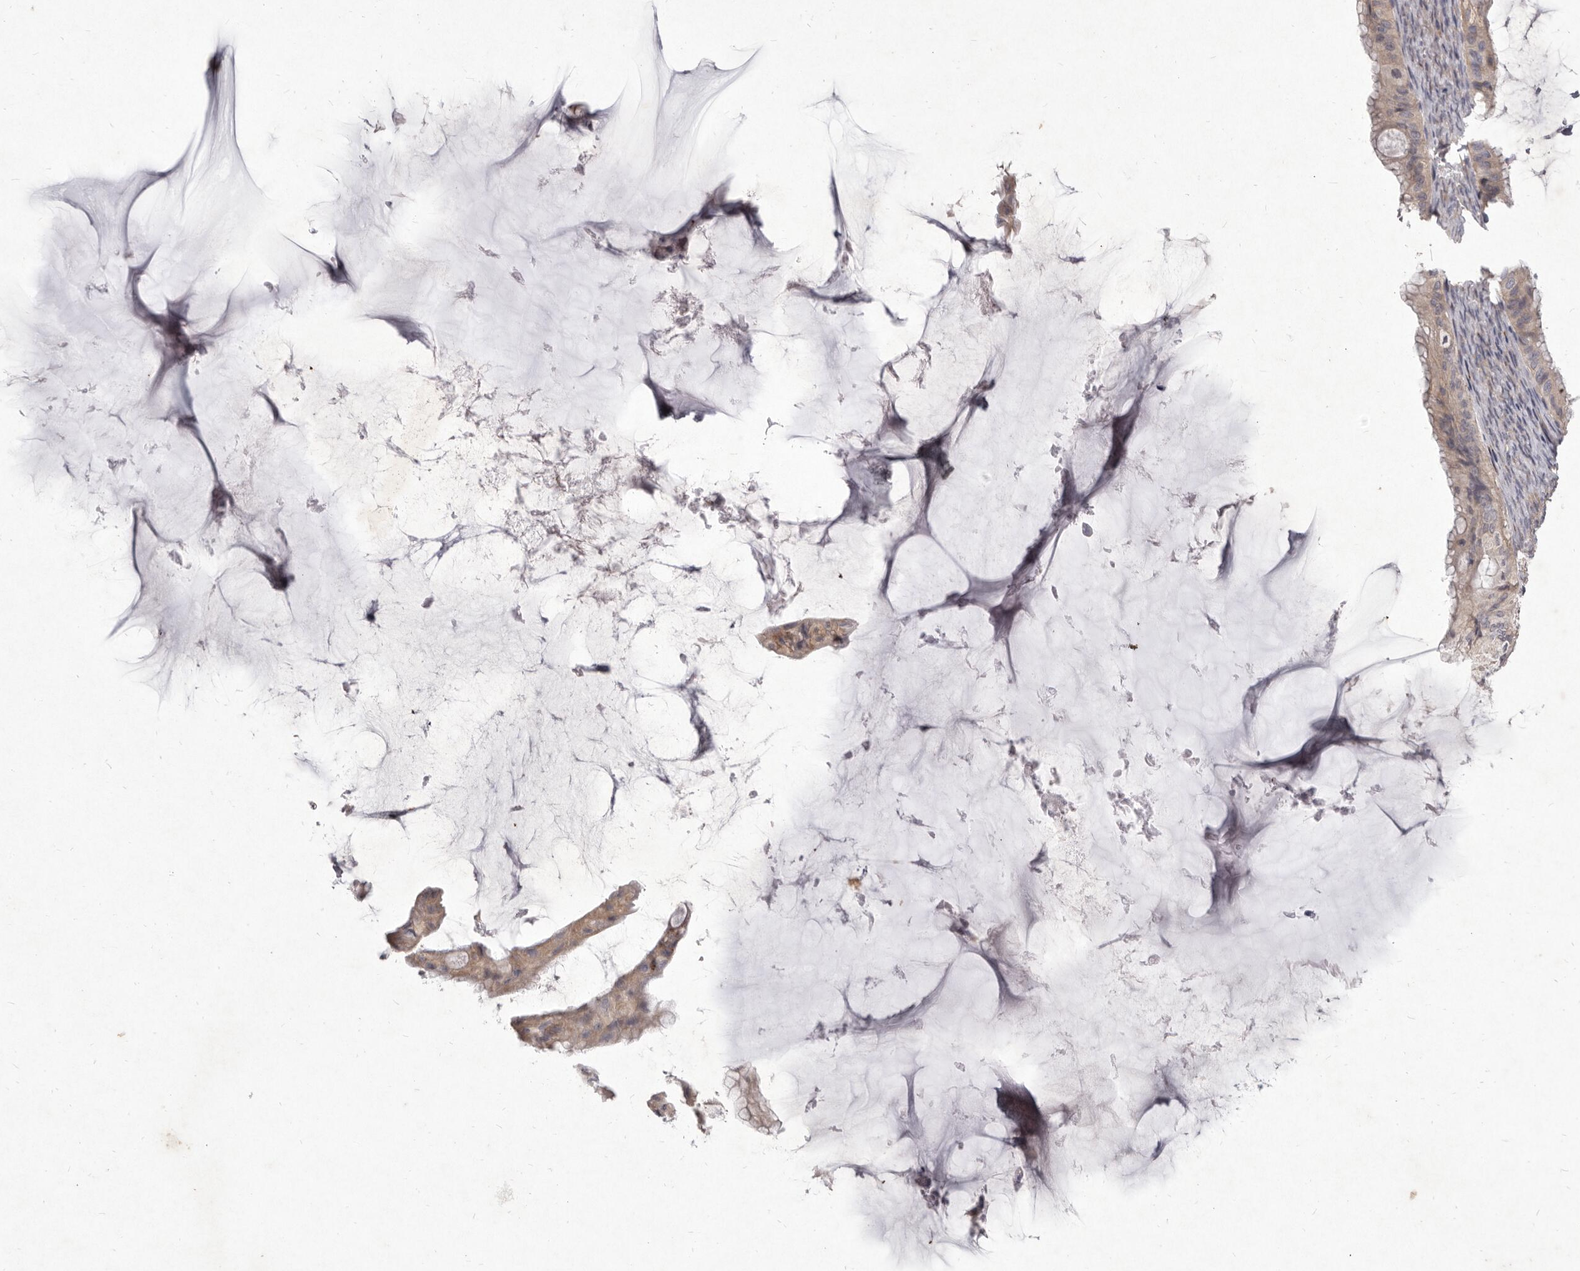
{"staining": {"intensity": "weak", "quantity": ">75%", "location": "cytoplasmic/membranous"}, "tissue": "ovarian cancer", "cell_type": "Tumor cells", "image_type": "cancer", "snomed": [{"axis": "morphology", "description": "Cystadenocarcinoma, mucinous, NOS"}, {"axis": "topography", "description": "Ovary"}], "caption": "DAB (3,3'-diaminobenzidine) immunohistochemical staining of human mucinous cystadenocarcinoma (ovarian) reveals weak cytoplasmic/membranous protein positivity in approximately >75% of tumor cells.", "gene": "P2RX6", "patient": {"sex": "female", "age": 61}}